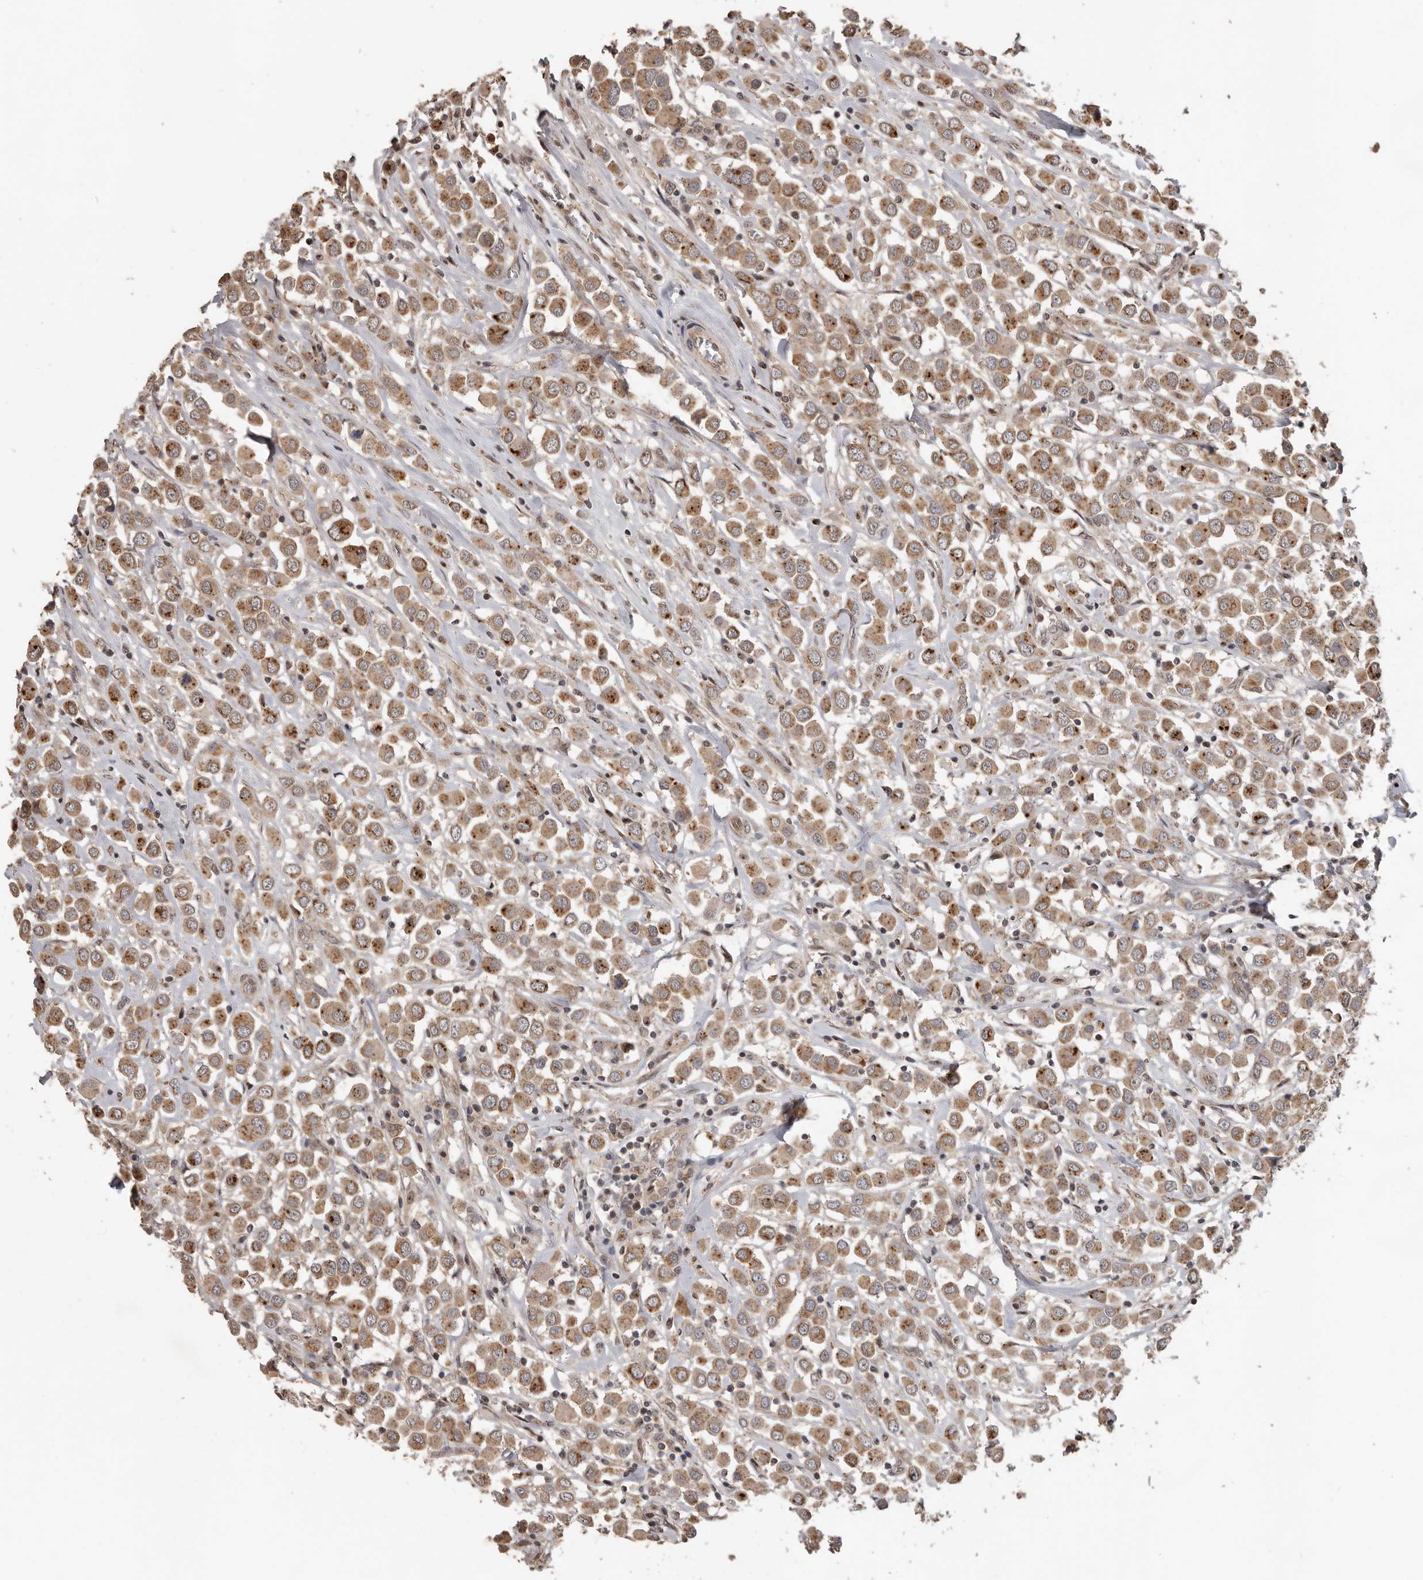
{"staining": {"intensity": "moderate", "quantity": ">75%", "location": "cytoplasmic/membranous"}, "tissue": "breast cancer", "cell_type": "Tumor cells", "image_type": "cancer", "snomed": [{"axis": "morphology", "description": "Duct carcinoma"}, {"axis": "topography", "description": "Breast"}], "caption": "Immunohistochemistry (IHC) photomicrograph of breast cancer (infiltrating ductal carcinoma) stained for a protein (brown), which reveals medium levels of moderate cytoplasmic/membranous staining in about >75% of tumor cells.", "gene": "CEP350", "patient": {"sex": "female", "age": 61}}